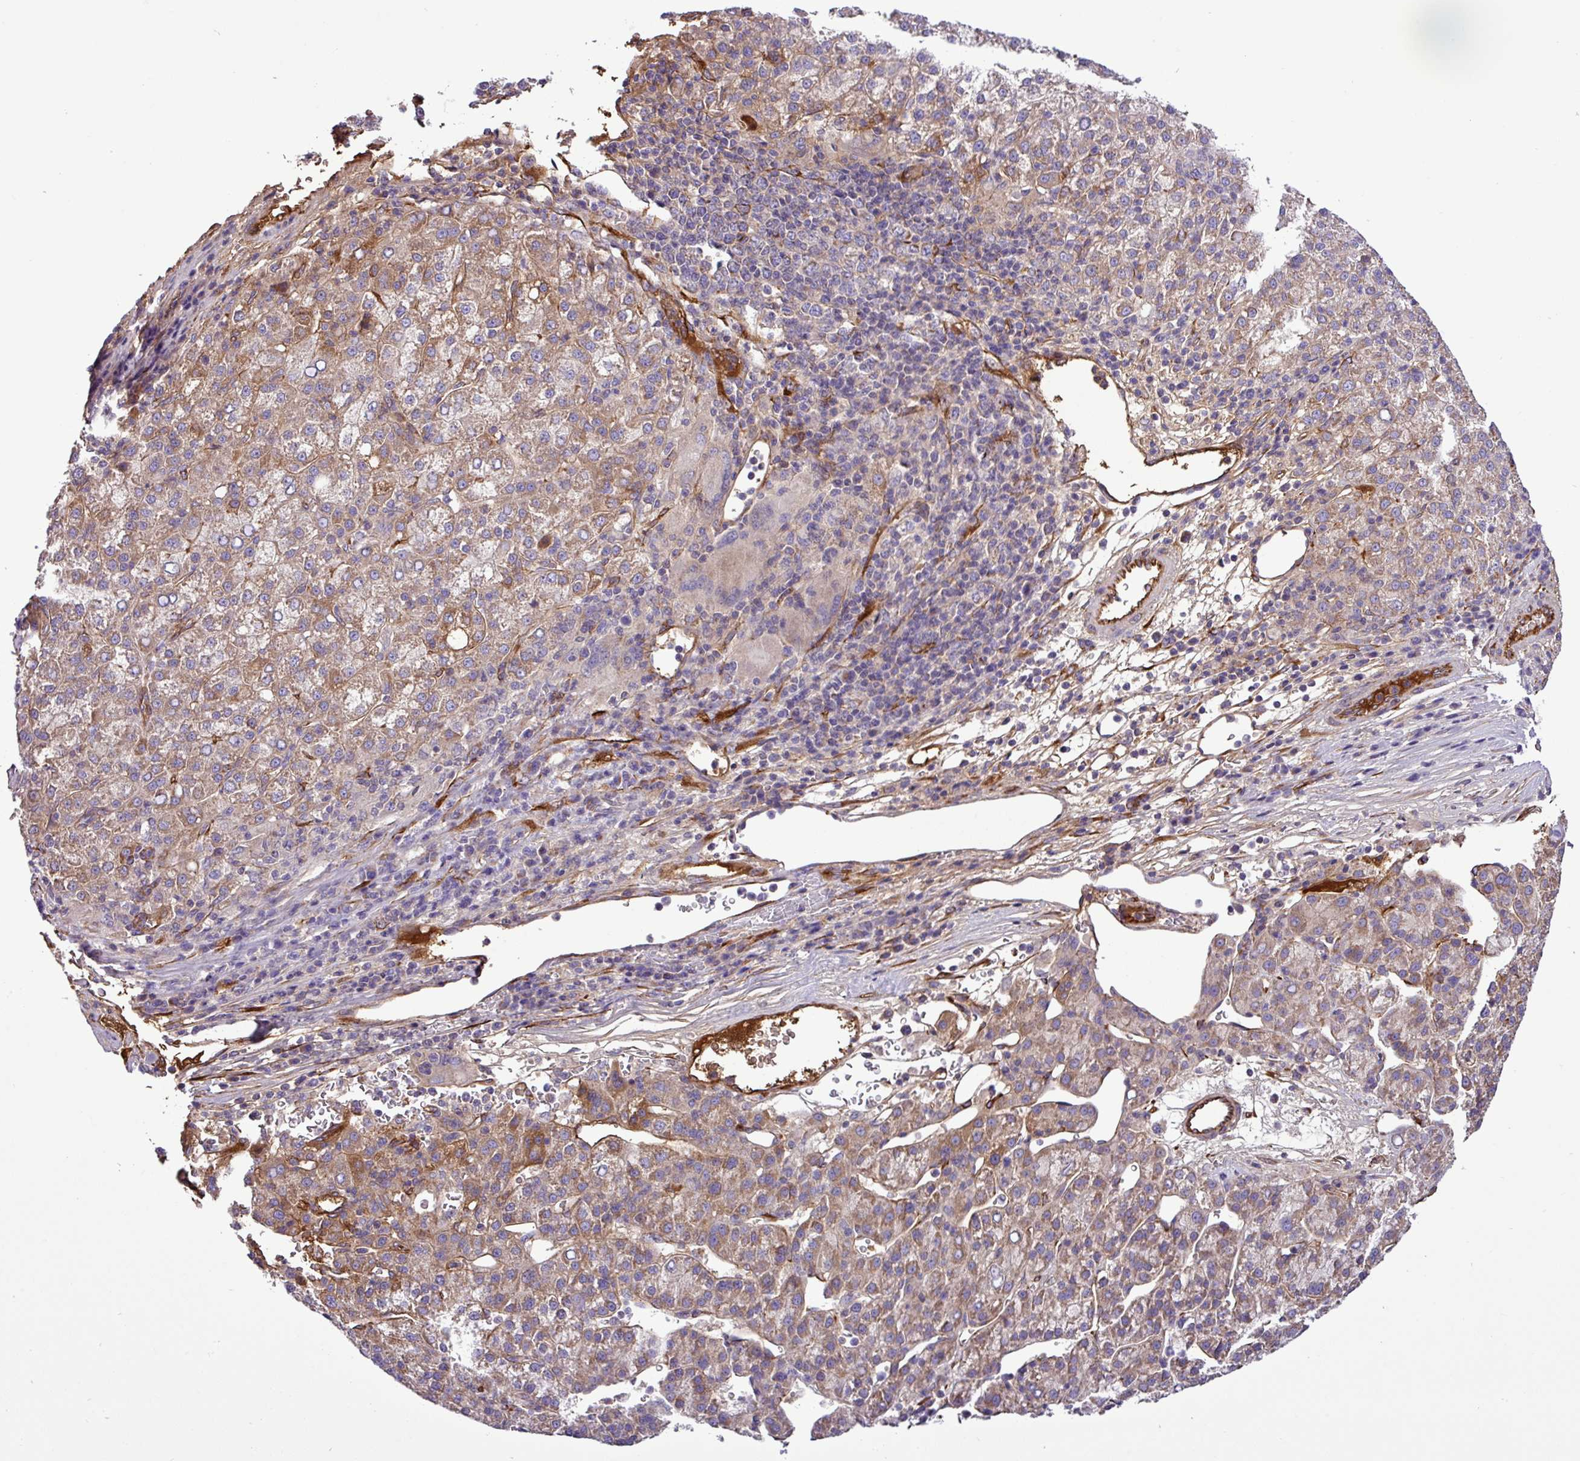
{"staining": {"intensity": "moderate", "quantity": ">75%", "location": "cytoplasmic/membranous"}, "tissue": "liver cancer", "cell_type": "Tumor cells", "image_type": "cancer", "snomed": [{"axis": "morphology", "description": "Carcinoma, Hepatocellular, NOS"}, {"axis": "topography", "description": "Liver"}], "caption": "This image demonstrates IHC staining of human liver cancer (hepatocellular carcinoma), with medium moderate cytoplasmic/membranous positivity in about >75% of tumor cells.", "gene": "CWH43", "patient": {"sex": "female", "age": 58}}